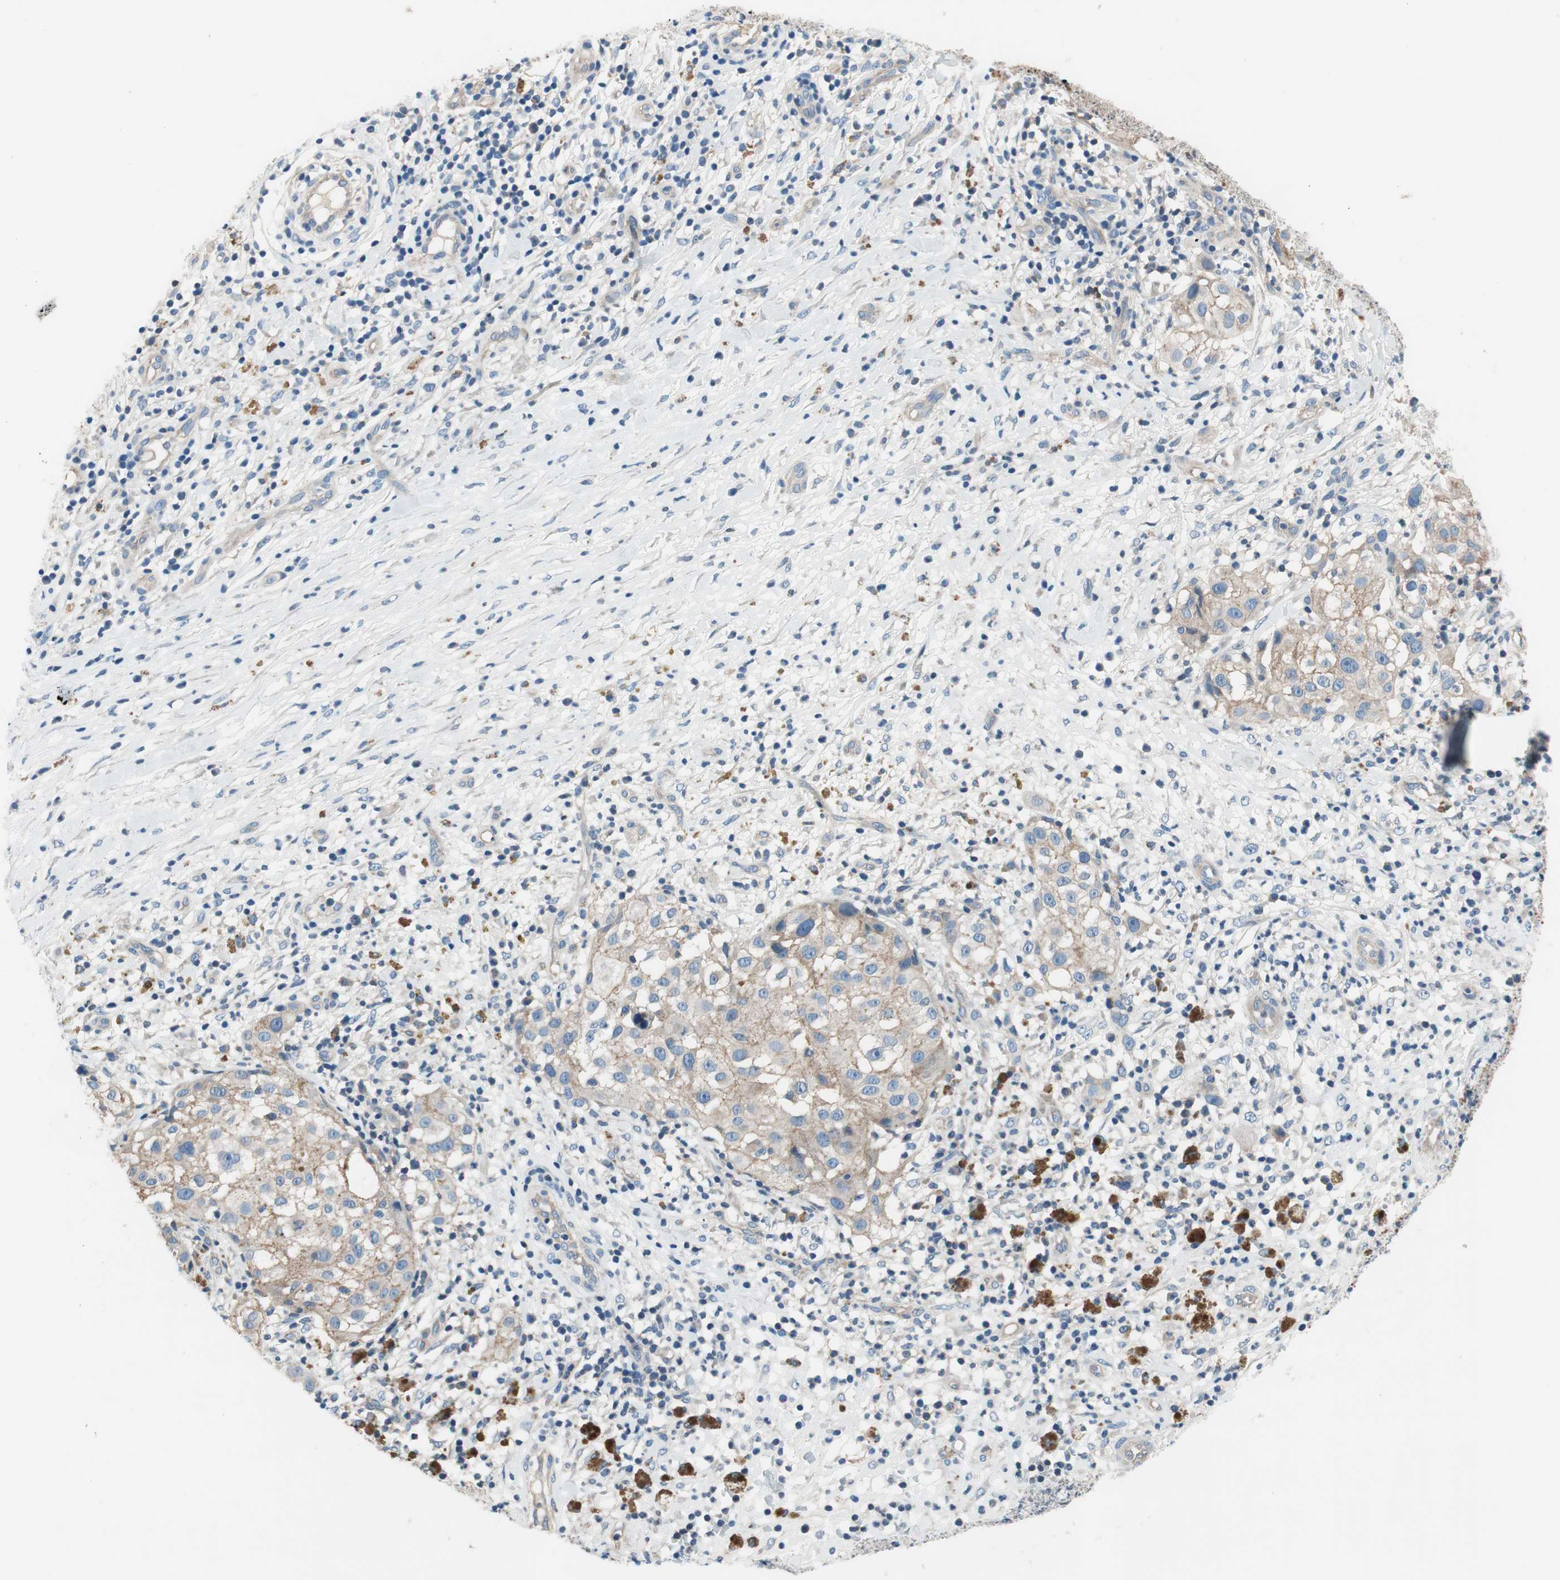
{"staining": {"intensity": "weak", "quantity": ">75%", "location": "cytoplasmic/membranous"}, "tissue": "melanoma", "cell_type": "Tumor cells", "image_type": "cancer", "snomed": [{"axis": "morphology", "description": "Necrosis, NOS"}, {"axis": "morphology", "description": "Malignant melanoma, NOS"}, {"axis": "topography", "description": "Skin"}], "caption": "A histopathology image of malignant melanoma stained for a protein displays weak cytoplasmic/membranous brown staining in tumor cells.", "gene": "CALML3", "patient": {"sex": "female", "age": 87}}